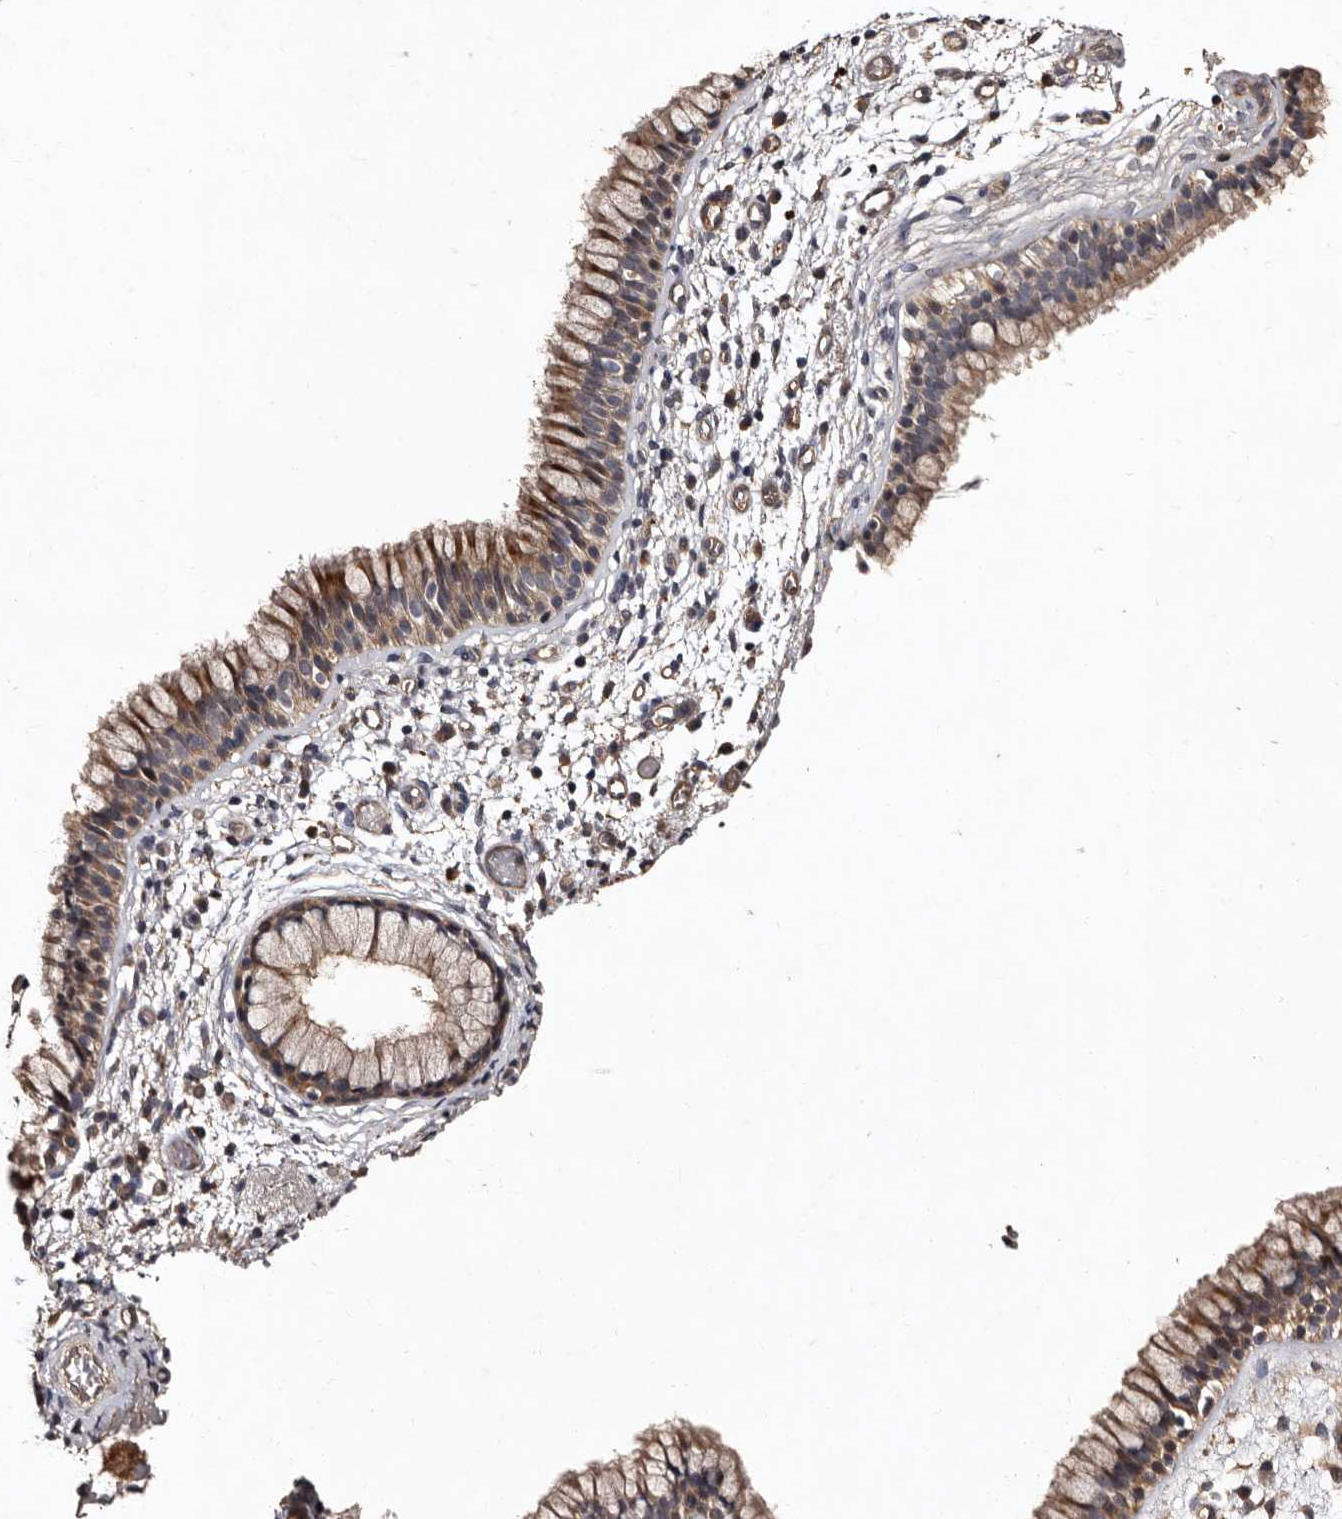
{"staining": {"intensity": "moderate", "quantity": ">75%", "location": "cytoplasmic/membranous"}, "tissue": "nasopharynx", "cell_type": "Respiratory epithelial cells", "image_type": "normal", "snomed": [{"axis": "morphology", "description": "Normal tissue, NOS"}, {"axis": "morphology", "description": "Inflammation, NOS"}, {"axis": "topography", "description": "Nasopharynx"}], "caption": "IHC staining of normal nasopharynx, which exhibits medium levels of moderate cytoplasmic/membranous staining in about >75% of respiratory epithelial cells indicating moderate cytoplasmic/membranous protein expression. The staining was performed using DAB (brown) for protein detection and nuclei were counterstained in hematoxylin (blue).", "gene": "PRKD3", "patient": {"sex": "male", "age": 48}}